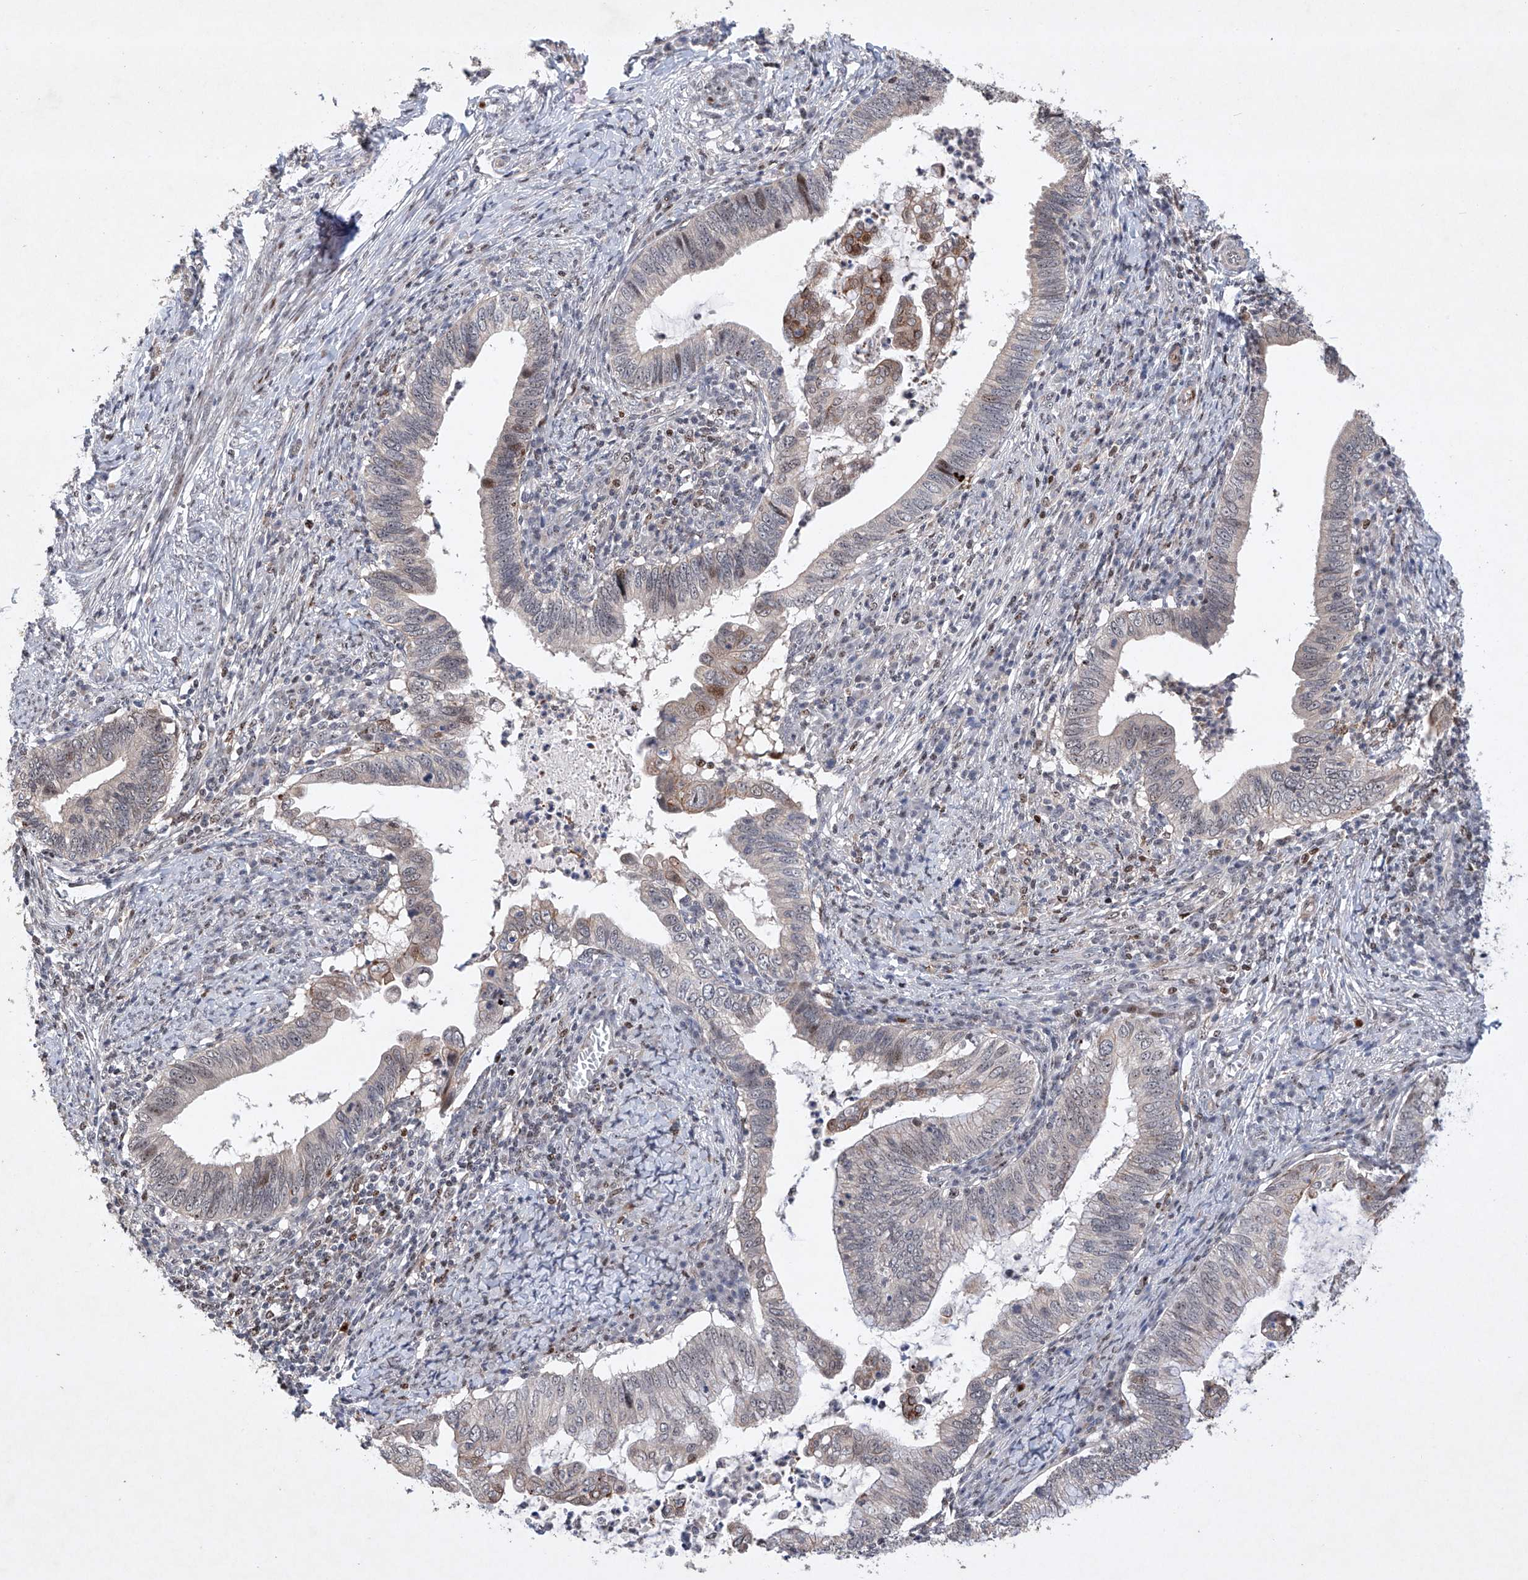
{"staining": {"intensity": "negative", "quantity": "none", "location": "none"}, "tissue": "cervical cancer", "cell_type": "Tumor cells", "image_type": "cancer", "snomed": [{"axis": "morphology", "description": "Adenocarcinoma, NOS"}, {"axis": "topography", "description": "Cervix"}], "caption": "Immunohistochemistry of cervical cancer reveals no positivity in tumor cells.", "gene": "AFG1L", "patient": {"sex": "female", "age": 36}}